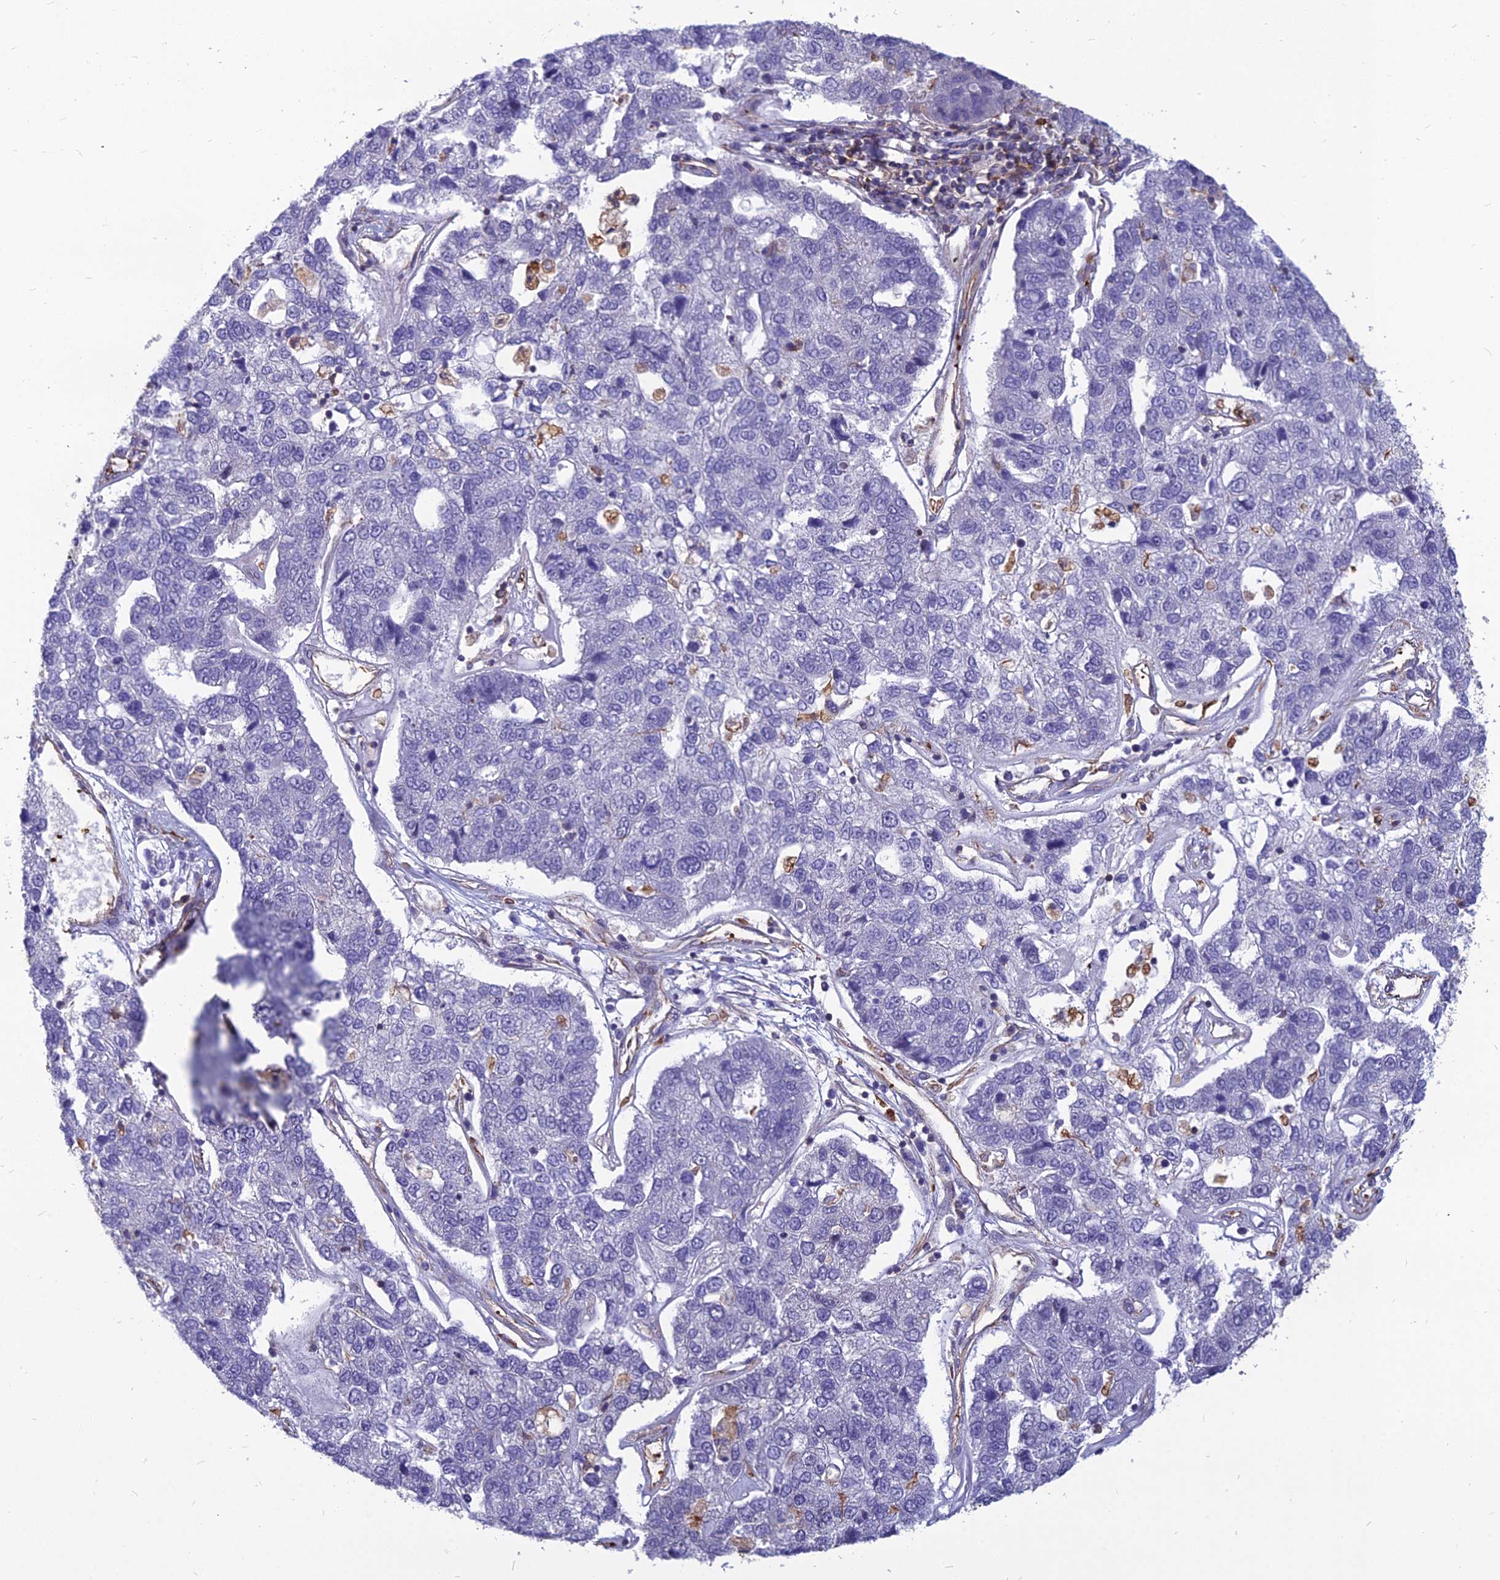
{"staining": {"intensity": "negative", "quantity": "none", "location": "none"}, "tissue": "pancreatic cancer", "cell_type": "Tumor cells", "image_type": "cancer", "snomed": [{"axis": "morphology", "description": "Adenocarcinoma, NOS"}, {"axis": "topography", "description": "Pancreas"}], "caption": "High power microscopy image of an IHC image of pancreatic cancer, revealing no significant expression in tumor cells.", "gene": "PSMD11", "patient": {"sex": "female", "age": 61}}